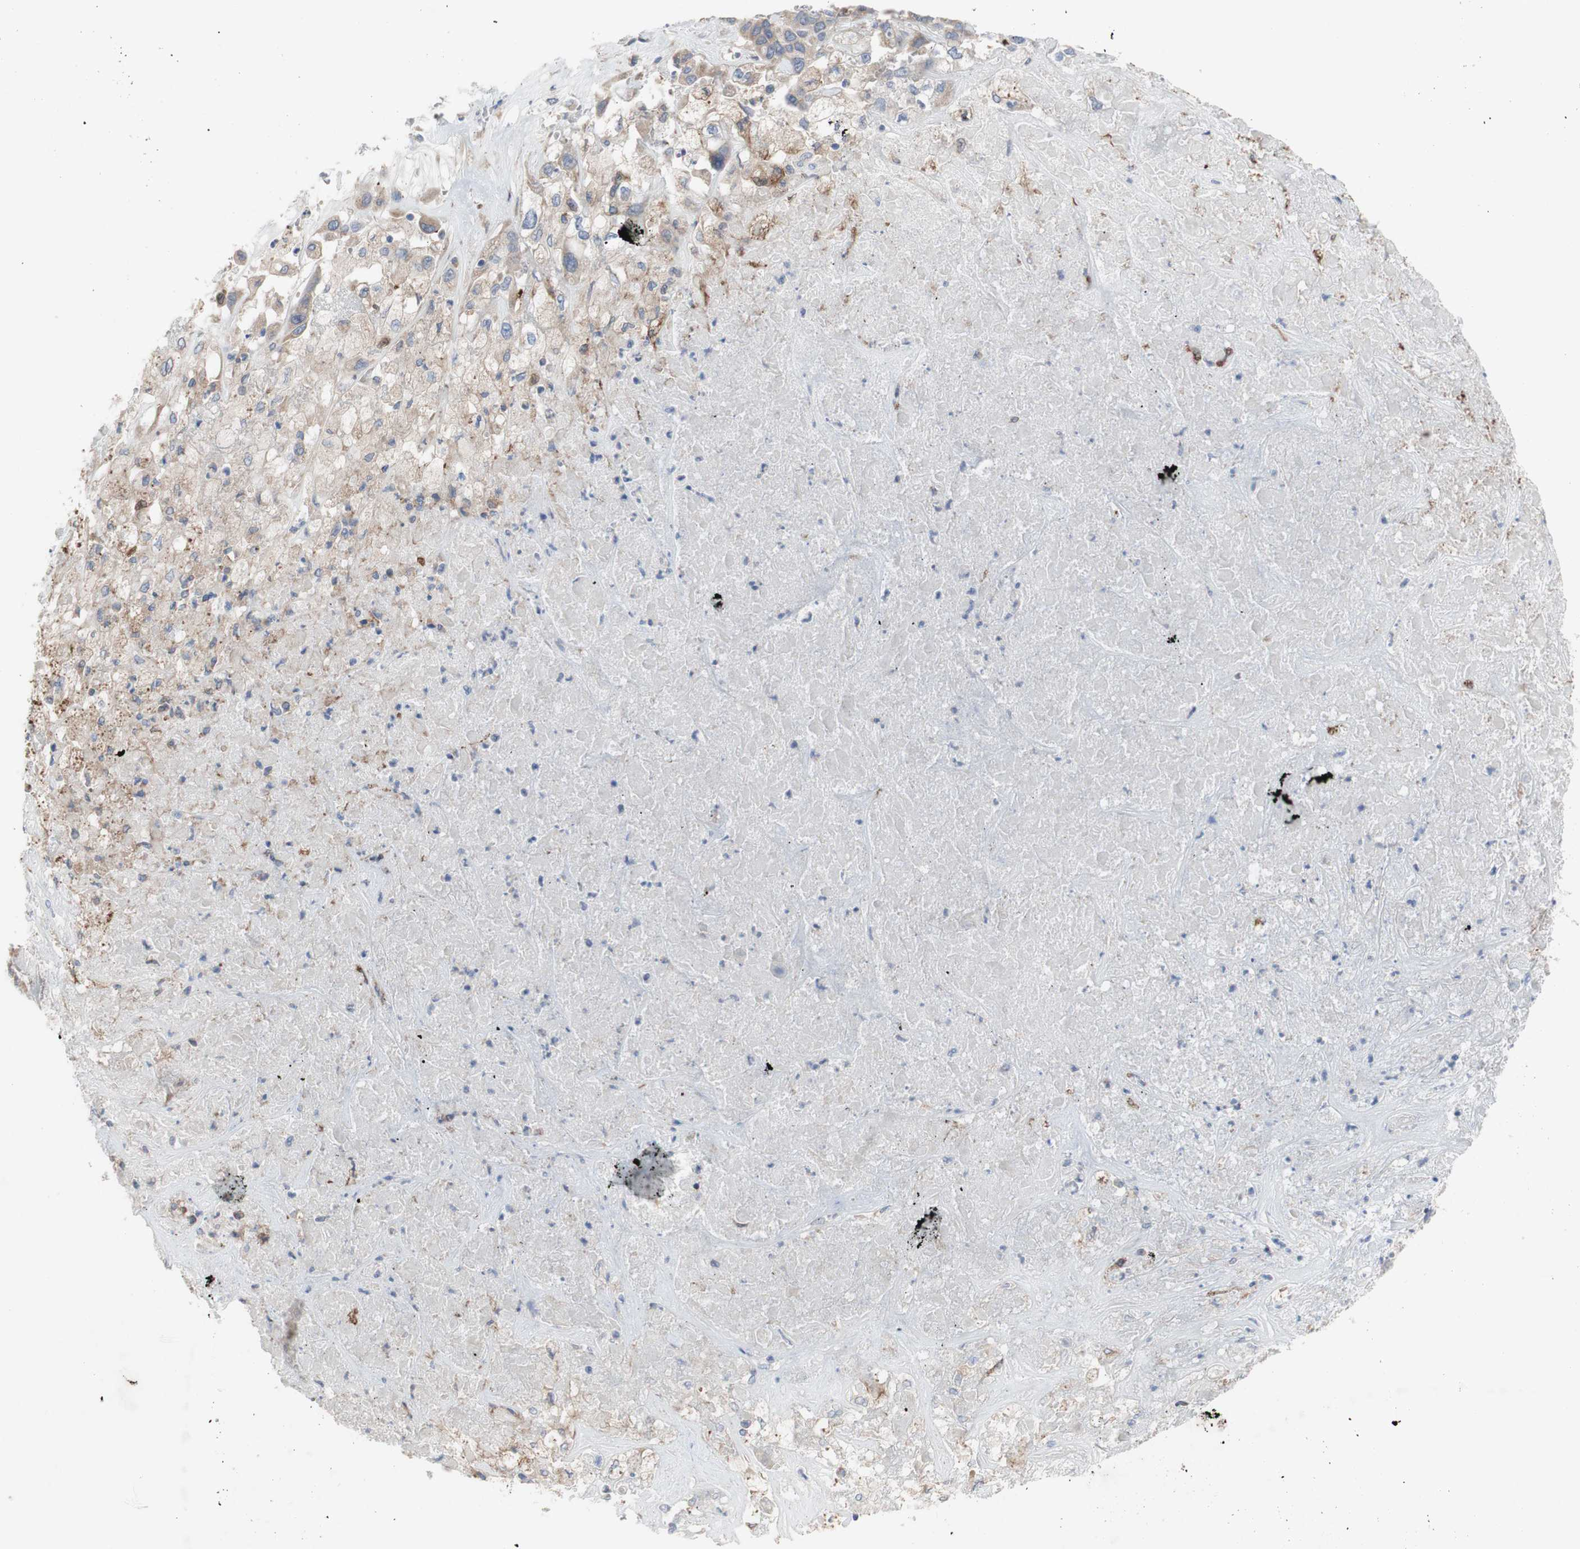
{"staining": {"intensity": "weak", "quantity": ">75%", "location": "cytoplasmic/membranous"}, "tissue": "liver cancer", "cell_type": "Tumor cells", "image_type": "cancer", "snomed": [{"axis": "morphology", "description": "Cholangiocarcinoma"}, {"axis": "topography", "description": "Liver"}], "caption": "Immunohistochemical staining of liver cholangiocarcinoma exhibits low levels of weak cytoplasmic/membranous positivity in about >75% of tumor cells. Using DAB (3,3'-diaminobenzidine) (brown) and hematoxylin (blue) stains, captured at high magnification using brightfield microscopy.", "gene": "TTC14", "patient": {"sex": "female", "age": 52}}